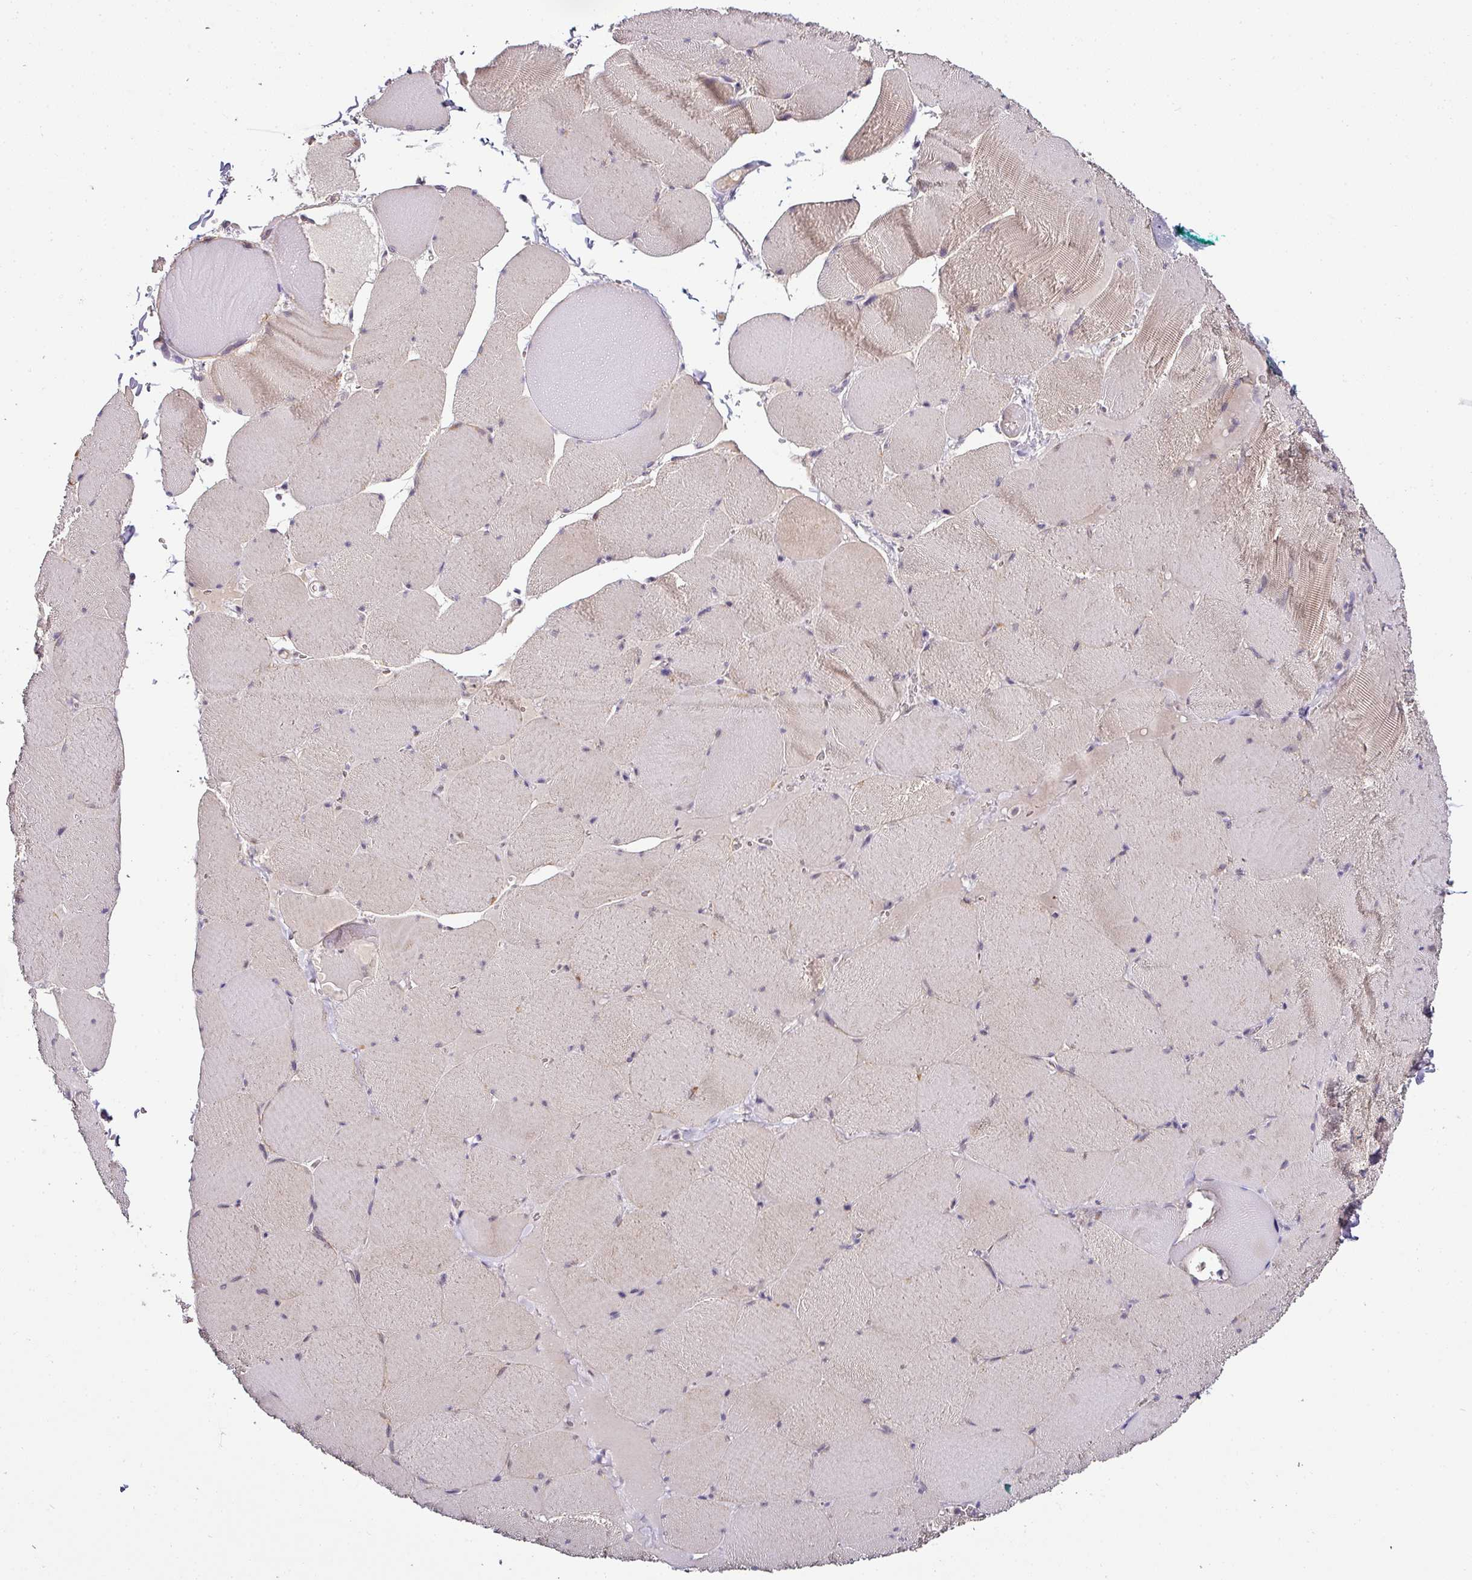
{"staining": {"intensity": "negative", "quantity": "none", "location": "none"}, "tissue": "skeletal muscle", "cell_type": "Myocytes", "image_type": "normal", "snomed": [{"axis": "morphology", "description": "Normal tissue, NOS"}, {"axis": "topography", "description": "Skeletal muscle"}, {"axis": "topography", "description": "Head-Neck"}], "caption": "Myocytes show no significant staining in unremarkable skeletal muscle. (Stains: DAB immunohistochemistry with hematoxylin counter stain, Microscopy: brightfield microscopy at high magnification).", "gene": "NAPSA", "patient": {"sex": "male", "age": 66}}